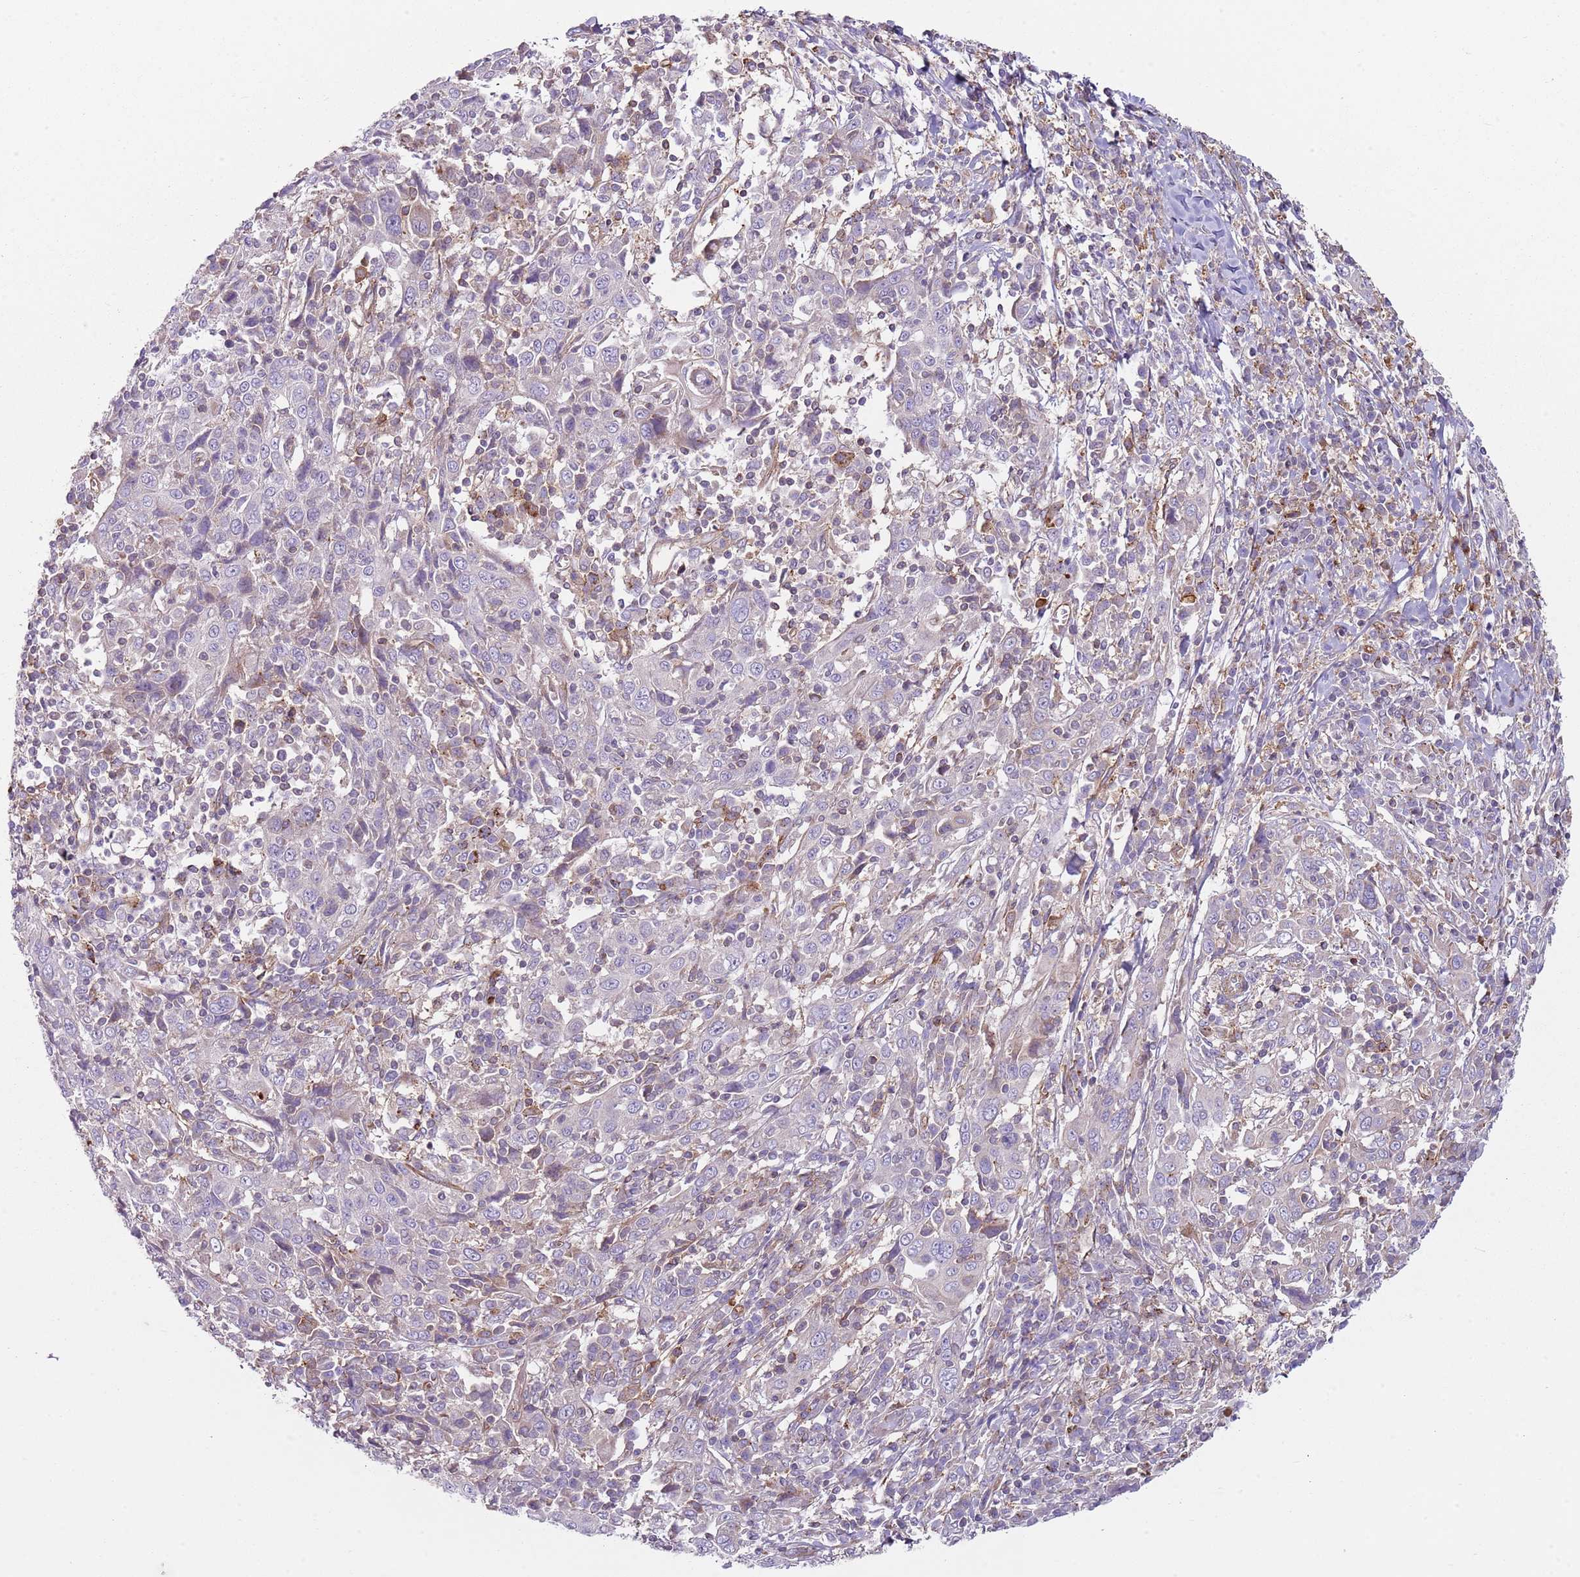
{"staining": {"intensity": "negative", "quantity": "none", "location": "none"}, "tissue": "cervical cancer", "cell_type": "Tumor cells", "image_type": "cancer", "snomed": [{"axis": "morphology", "description": "Squamous cell carcinoma, NOS"}, {"axis": "topography", "description": "Cervix"}], "caption": "DAB immunohistochemical staining of cervical squamous cell carcinoma reveals no significant expression in tumor cells.", "gene": "GNAI3", "patient": {"sex": "female", "age": 46}}